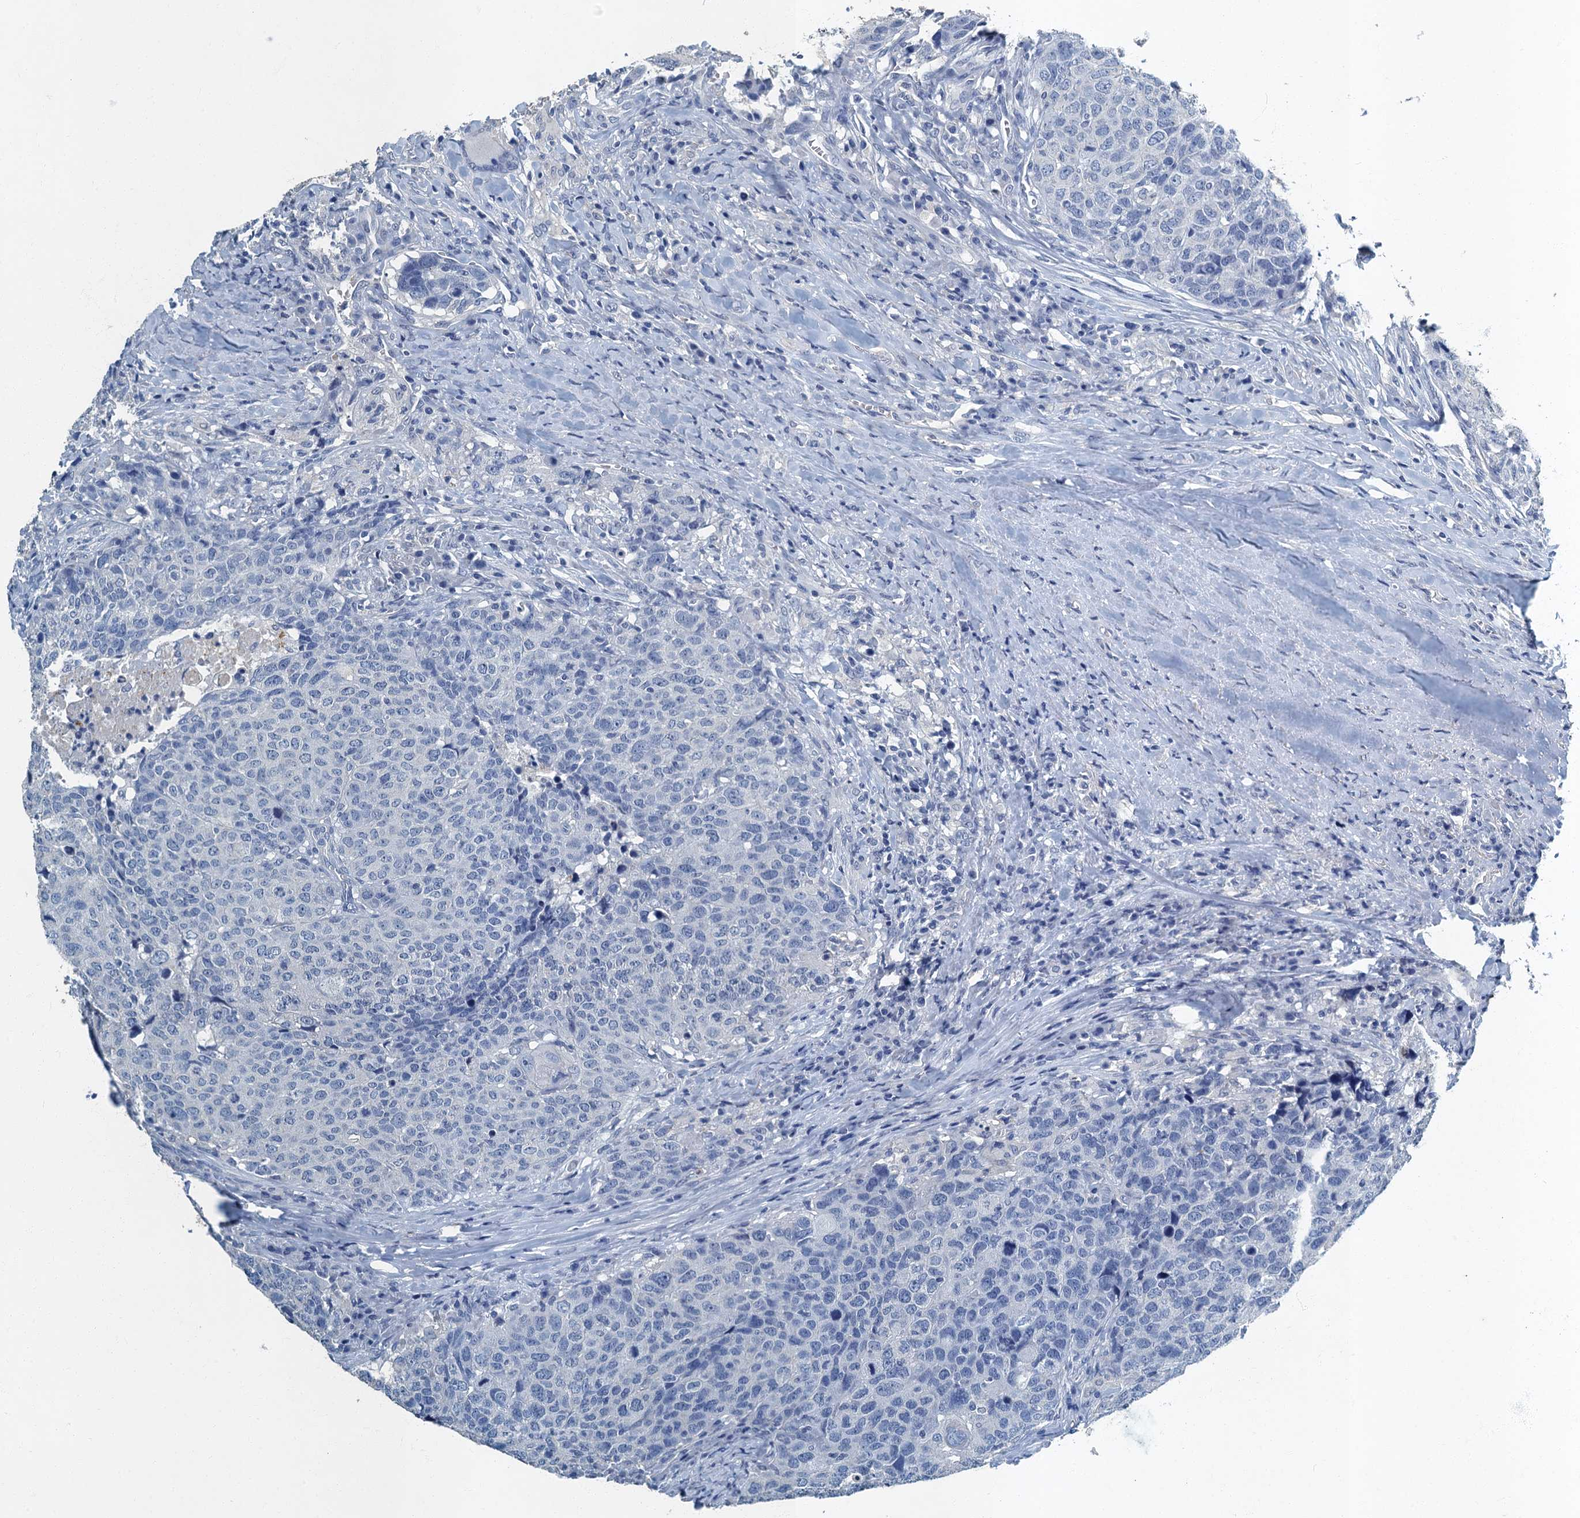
{"staining": {"intensity": "negative", "quantity": "none", "location": "none"}, "tissue": "head and neck cancer", "cell_type": "Tumor cells", "image_type": "cancer", "snomed": [{"axis": "morphology", "description": "Squamous cell carcinoma, NOS"}, {"axis": "topography", "description": "Head-Neck"}], "caption": "Immunohistochemistry image of human head and neck cancer (squamous cell carcinoma) stained for a protein (brown), which reveals no staining in tumor cells. The staining was performed using DAB (3,3'-diaminobenzidine) to visualize the protein expression in brown, while the nuclei were stained in blue with hematoxylin (Magnification: 20x).", "gene": "GADL1", "patient": {"sex": "male", "age": 66}}